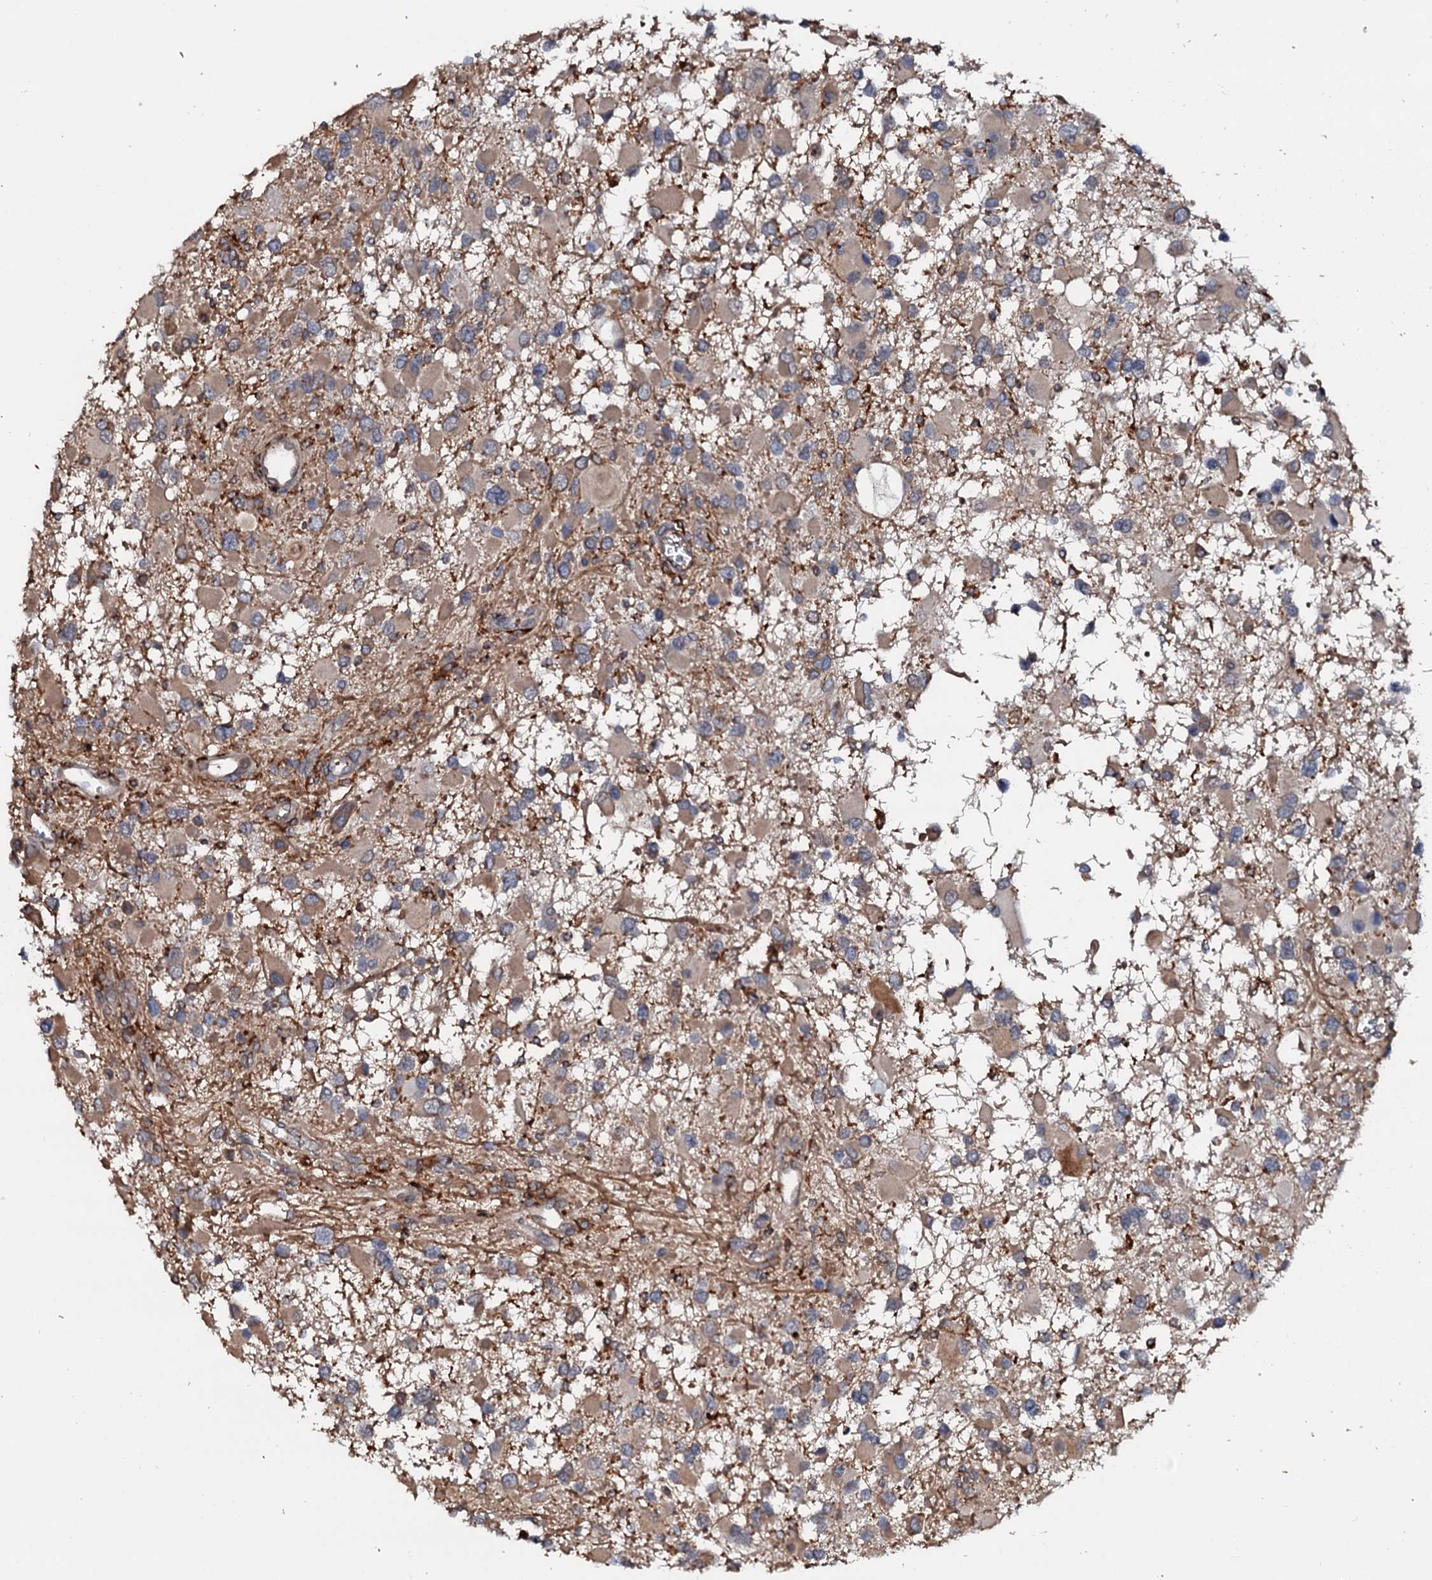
{"staining": {"intensity": "weak", "quantity": "25%-75%", "location": "cytoplasmic/membranous"}, "tissue": "glioma", "cell_type": "Tumor cells", "image_type": "cancer", "snomed": [{"axis": "morphology", "description": "Glioma, malignant, High grade"}, {"axis": "topography", "description": "Brain"}], "caption": "DAB immunohistochemical staining of high-grade glioma (malignant) exhibits weak cytoplasmic/membranous protein positivity in approximately 25%-75% of tumor cells. The staining is performed using DAB brown chromogen to label protein expression. The nuclei are counter-stained blue using hematoxylin.", "gene": "VAMP8", "patient": {"sex": "male", "age": 53}}